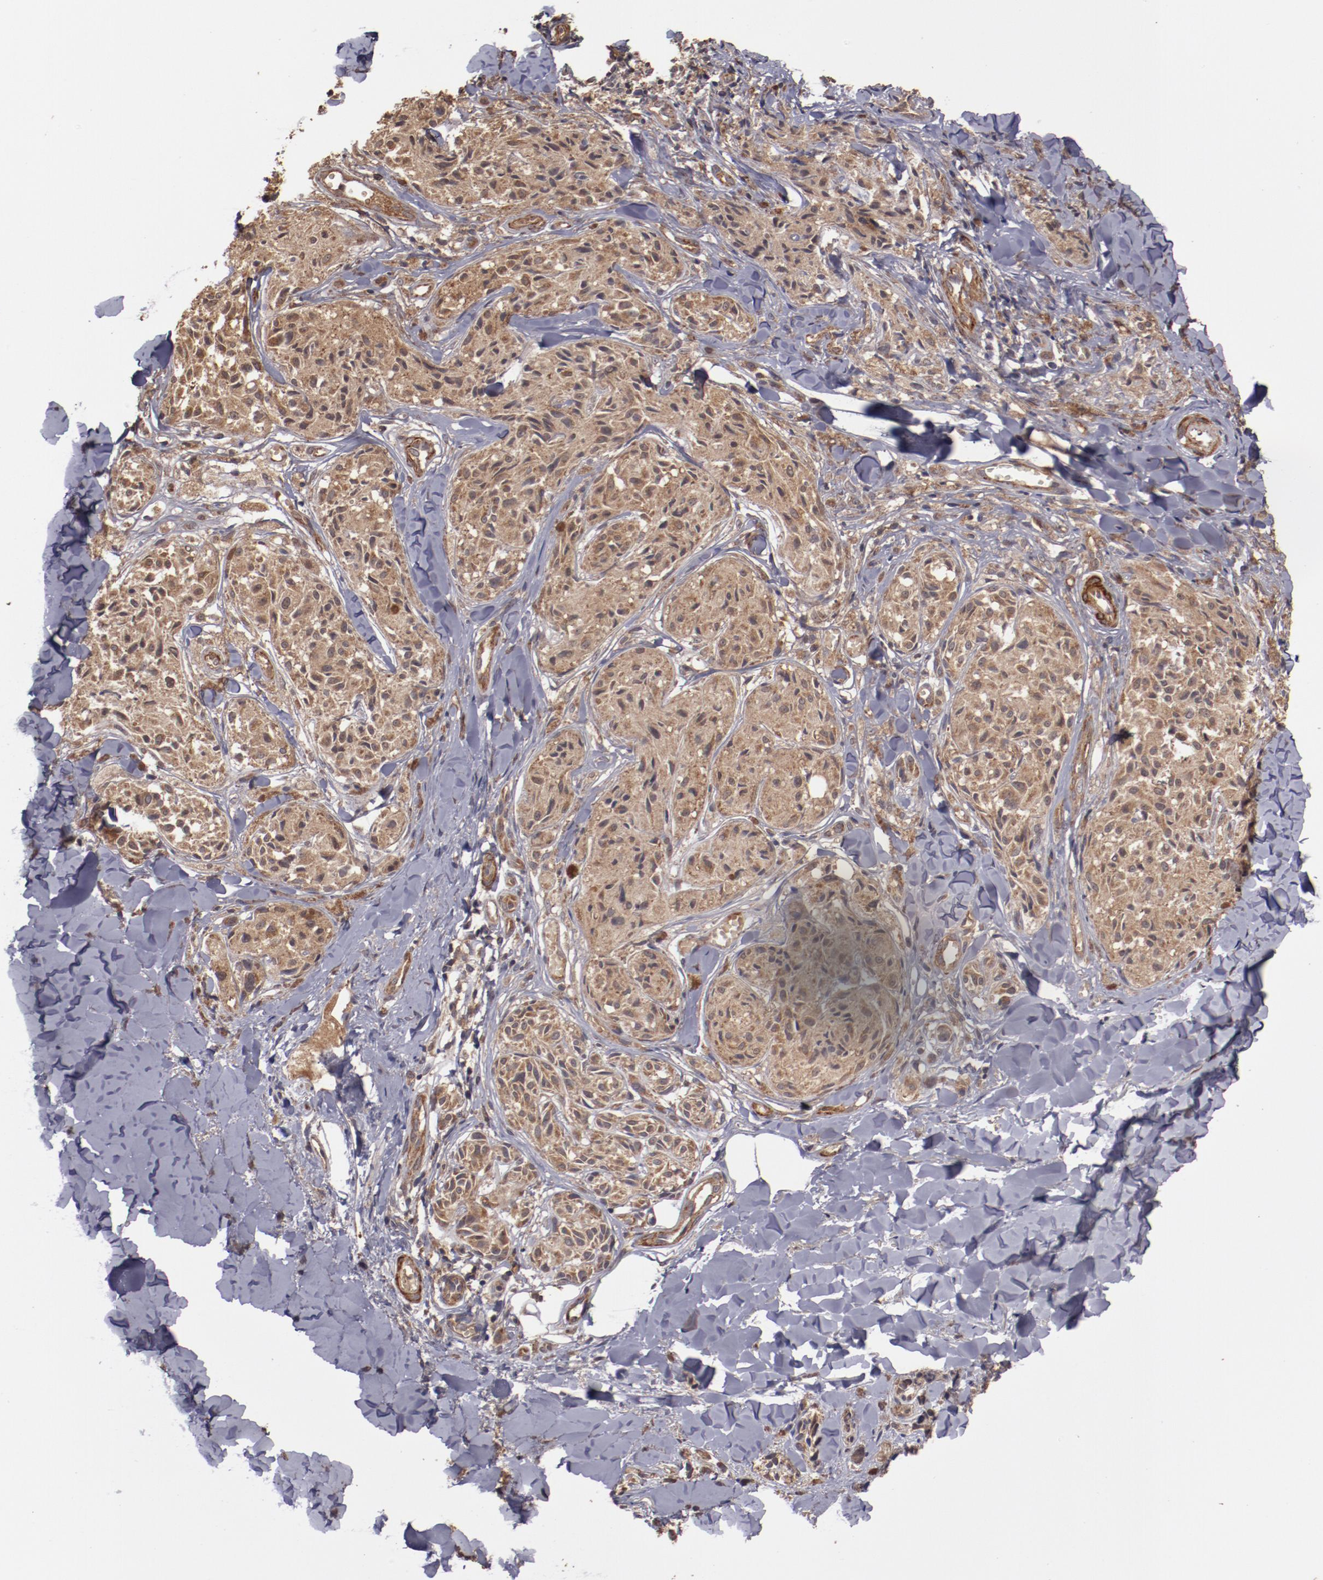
{"staining": {"intensity": "moderate", "quantity": ">75%", "location": "cytoplasmic/membranous"}, "tissue": "melanoma", "cell_type": "Tumor cells", "image_type": "cancer", "snomed": [{"axis": "morphology", "description": "Malignant melanoma, Metastatic site"}, {"axis": "topography", "description": "Skin"}], "caption": "Immunohistochemical staining of malignant melanoma (metastatic site) demonstrates medium levels of moderate cytoplasmic/membranous expression in about >75% of tumor cells. Nuclei are stained in blue.", "gene": "TXNDC16", "patient": {"sex": "female", "age": 66}}